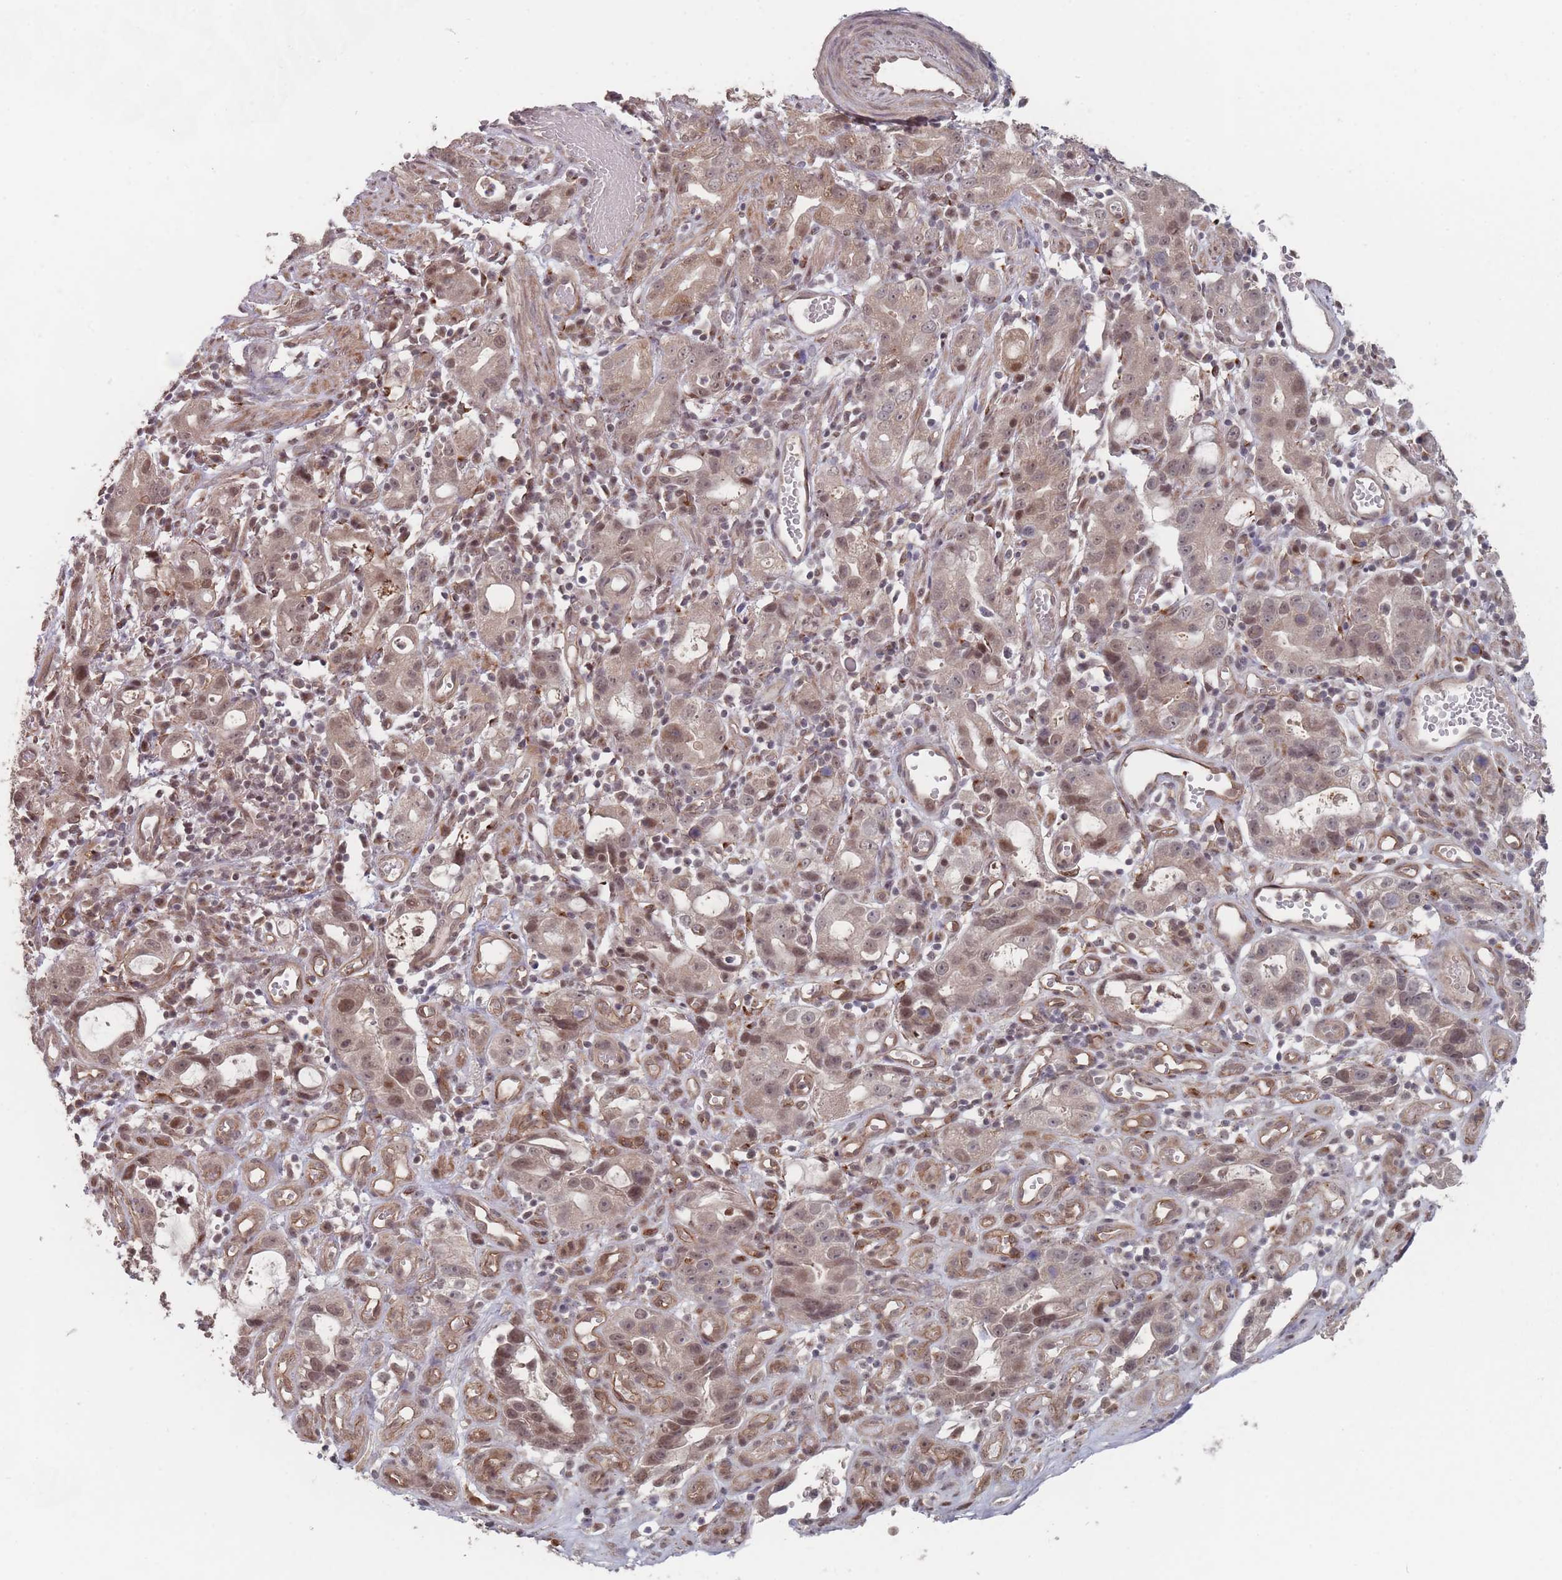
{"staining": {"intensity": "moderate", "quantity": ">75%", "location": "nuclear"}, "tissue": "stomach cancer", "cell_type": "Tumor cells", "image_type": "cancer", "snomed": [{"axis": "morphology", "description": "Adenocarcinoma, NOS"}, {"axis": "topography", "description": "Stomach"}], "caption": "About >75% of tumor cells in human stomach adenocarcinoma exhibit moderate nuclear protein staining as visualized by brown immunohistochemical staining.", "gene": "CNTRL", "patient": {"sex": "male", "age": 55}}